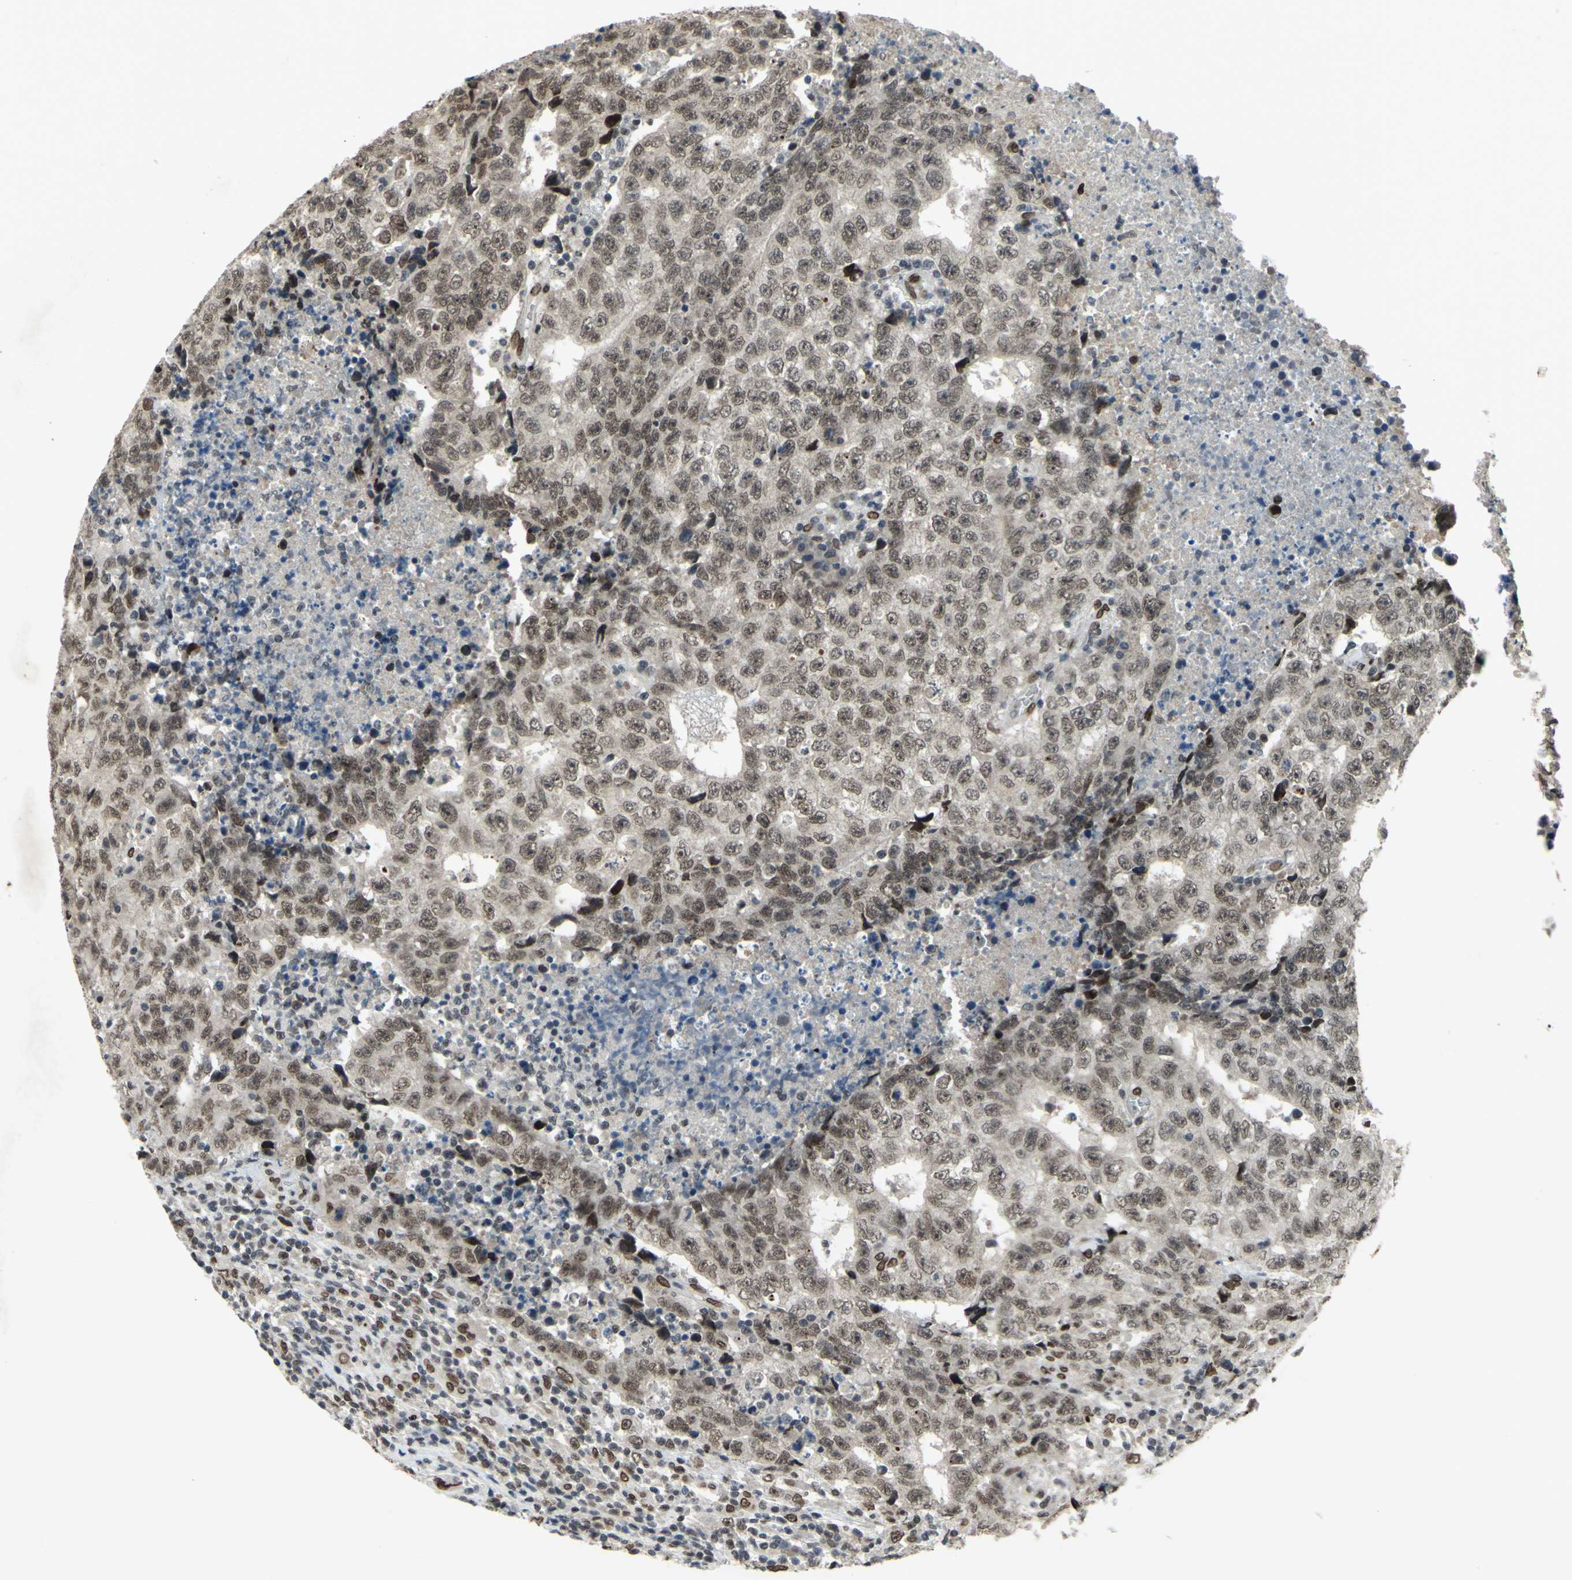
{"staining": {"intensity": "moderate", "quantity": ">75%", "location": "cytoplasmic/membranous,nuclear"}, "tissue": "testis cancer", "cell_type": "Tumor cells", "image_type": "cancer", "snomed": [{"axis": "morphology", "description": "Necrosis, NOS"}, {"axis": "morphology", "description": "Carcinoma, Embryonal, NOS"}, {"axis": "topography", "description": "Testis"}], "caption": "This is a photomicrograph of IHC staining of testis cancer (embryonal carcinoma), which shows moderate expression in the cytoplasmic/membranous and nuclear of tumor cells.", "gene": "ISY1", "patient": {"sex": "male", "age": 19}}